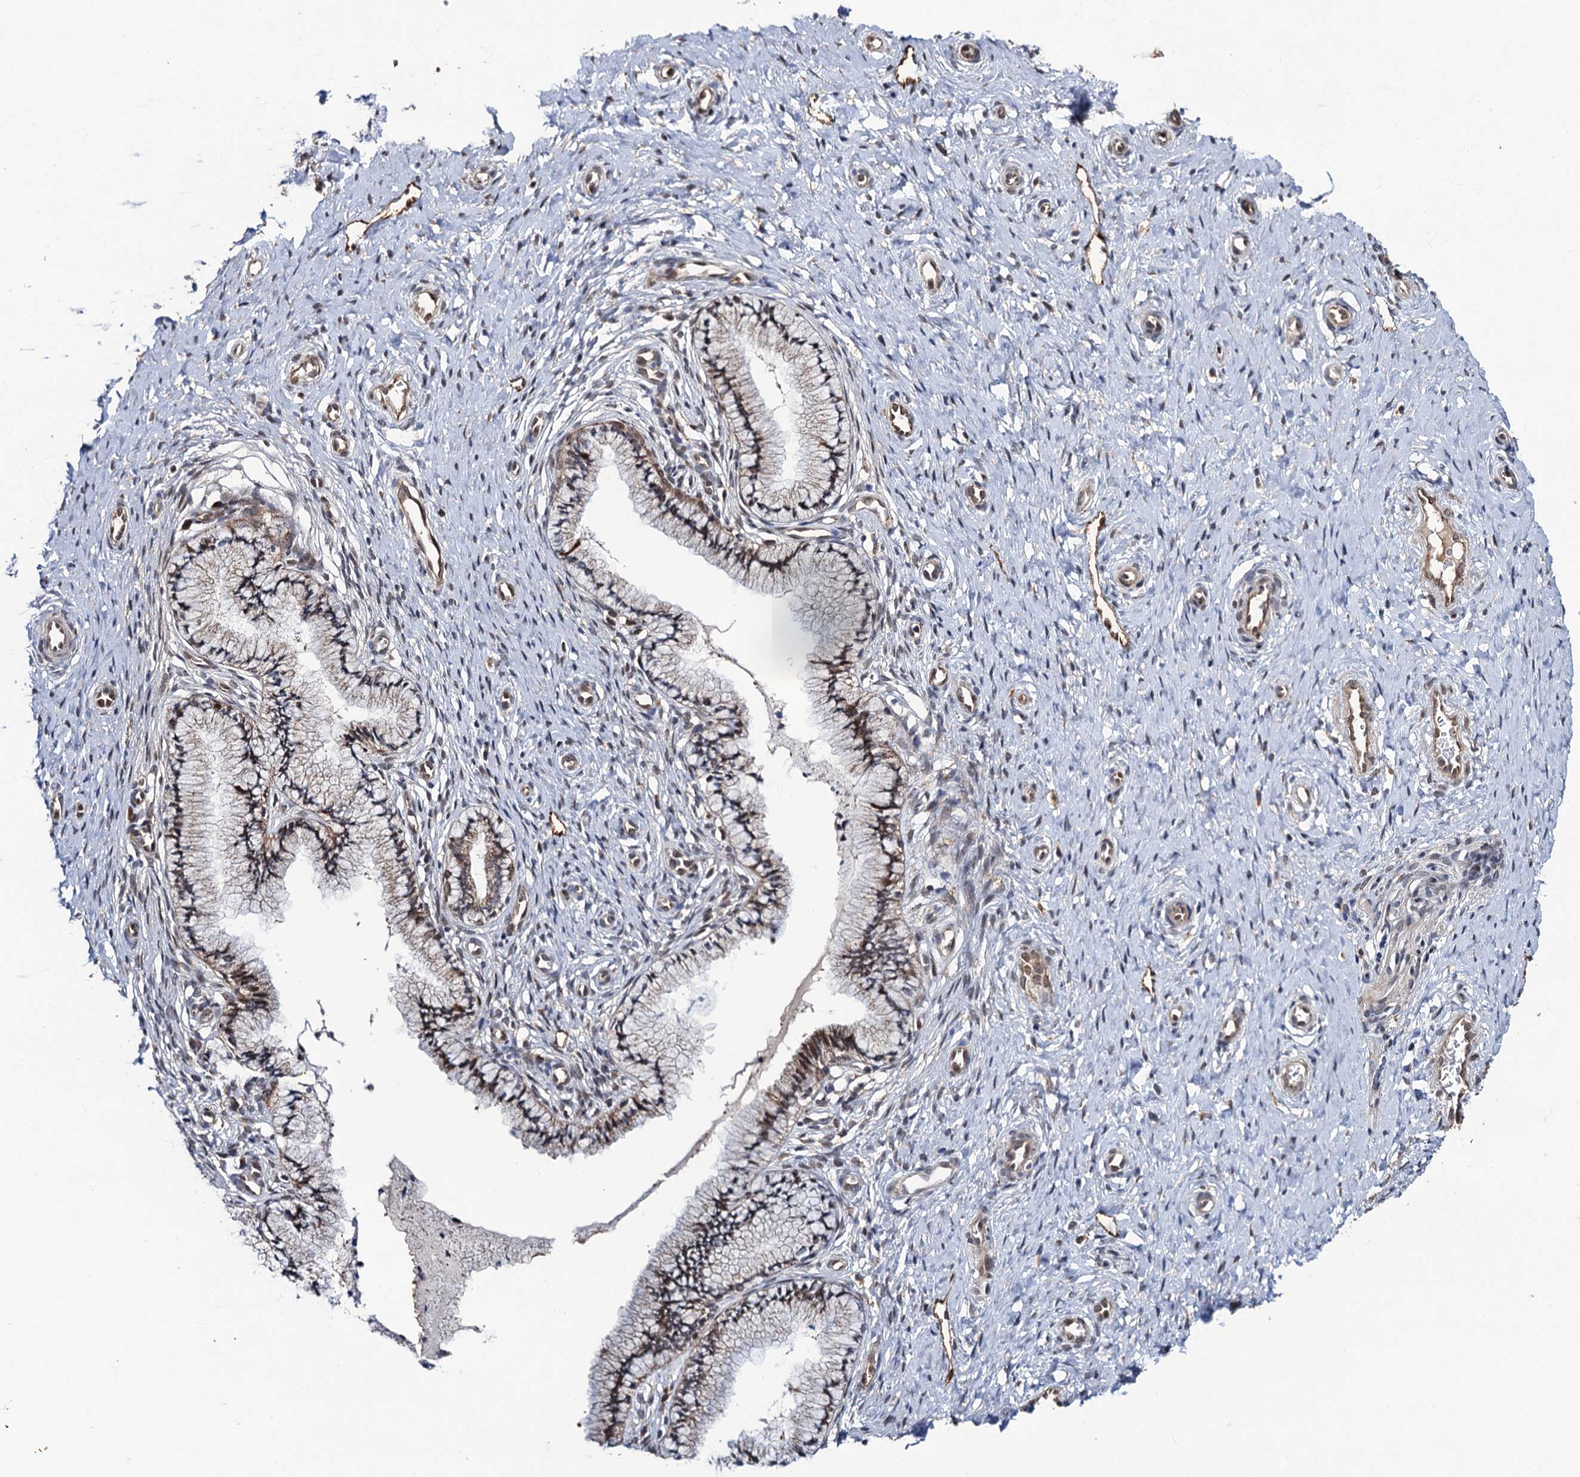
{"staining": {"intensity": "moderate", "quantity": "25%-75%", "location": "cytoplasmic/membranous"}, "tissue": "cervix", "cell_type": "Glandular cells", "image_type": "normal", "snomed": [{"axis": "morphology", "description": "Normal tissue, NOS"}, {"axis": "topography", "description": "Cervix"}], "caption": "Immunohistochemistry histopathology image of unremarkable human cervix stained for a protein (brown), which shows medium levels of moderate cytoplasmic/membranous staining in approximately 25%-75% of glandular cells.", "gene": "LRRC63", "patient": {"sex": "female", "age": 36}}